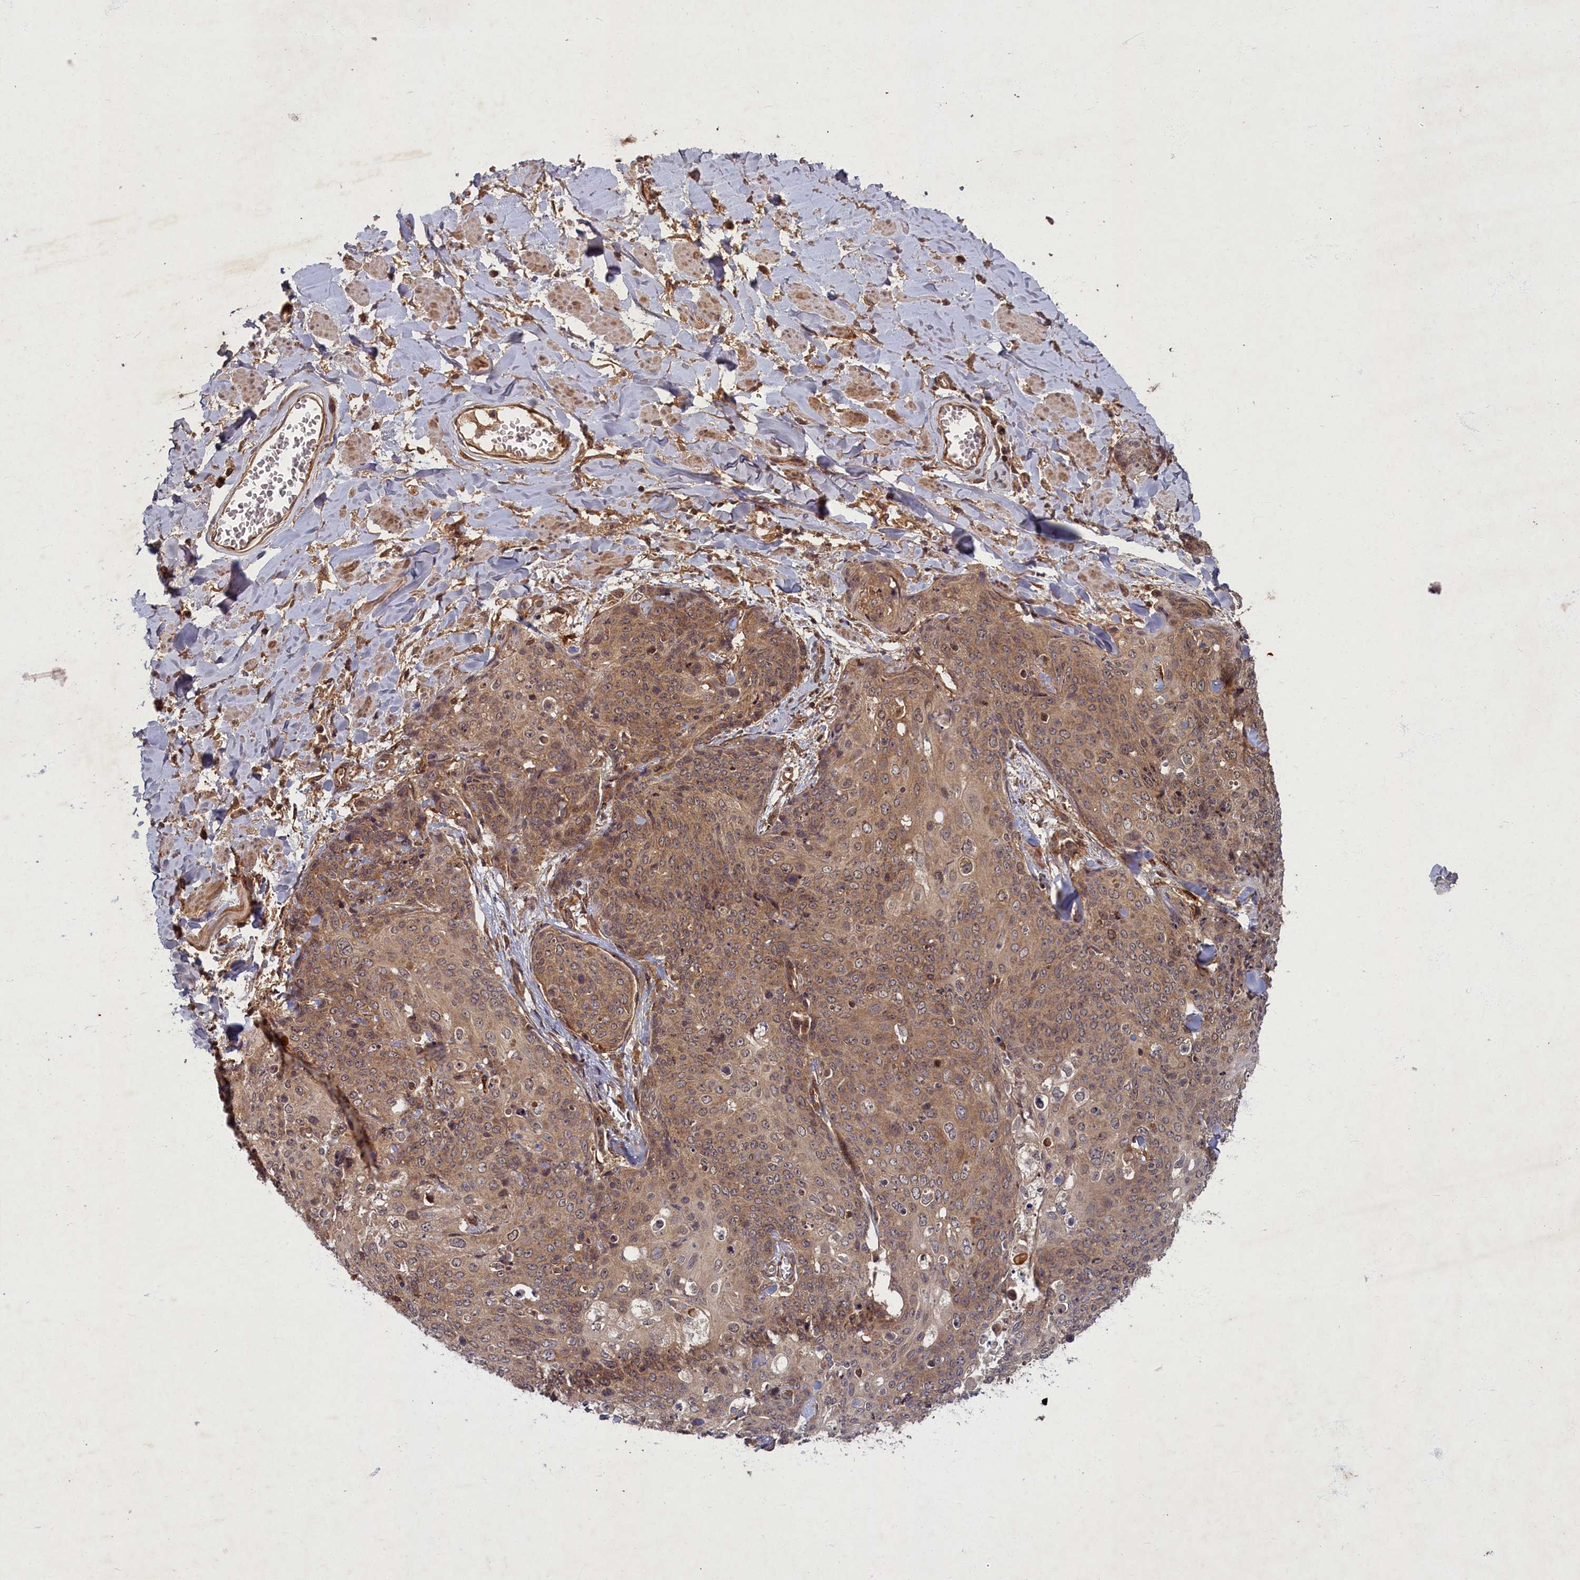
{"staining": {"intensity": "moderate", "quantity": ">75%", "location": "cytoplasmic/membranous"}, "tissue": "skin cancer", "cell_type": "Tumor cells", "image_type": "cancer", "snomed": [{"axis": "morphology", "description": "Squamous cell carcinoma, NOS"}, {"axis": "topography", "description": "Skin"}, {"axis": "topography", "description": "Vulva"}], "caption": "Tumor cells reveal moderate cytoplasmic/membranous expression in approximately >75% of cells in skin squamous cell carcinoma.", "gene": "BICD1", "patient": {"sex": "female", "age": 85}}